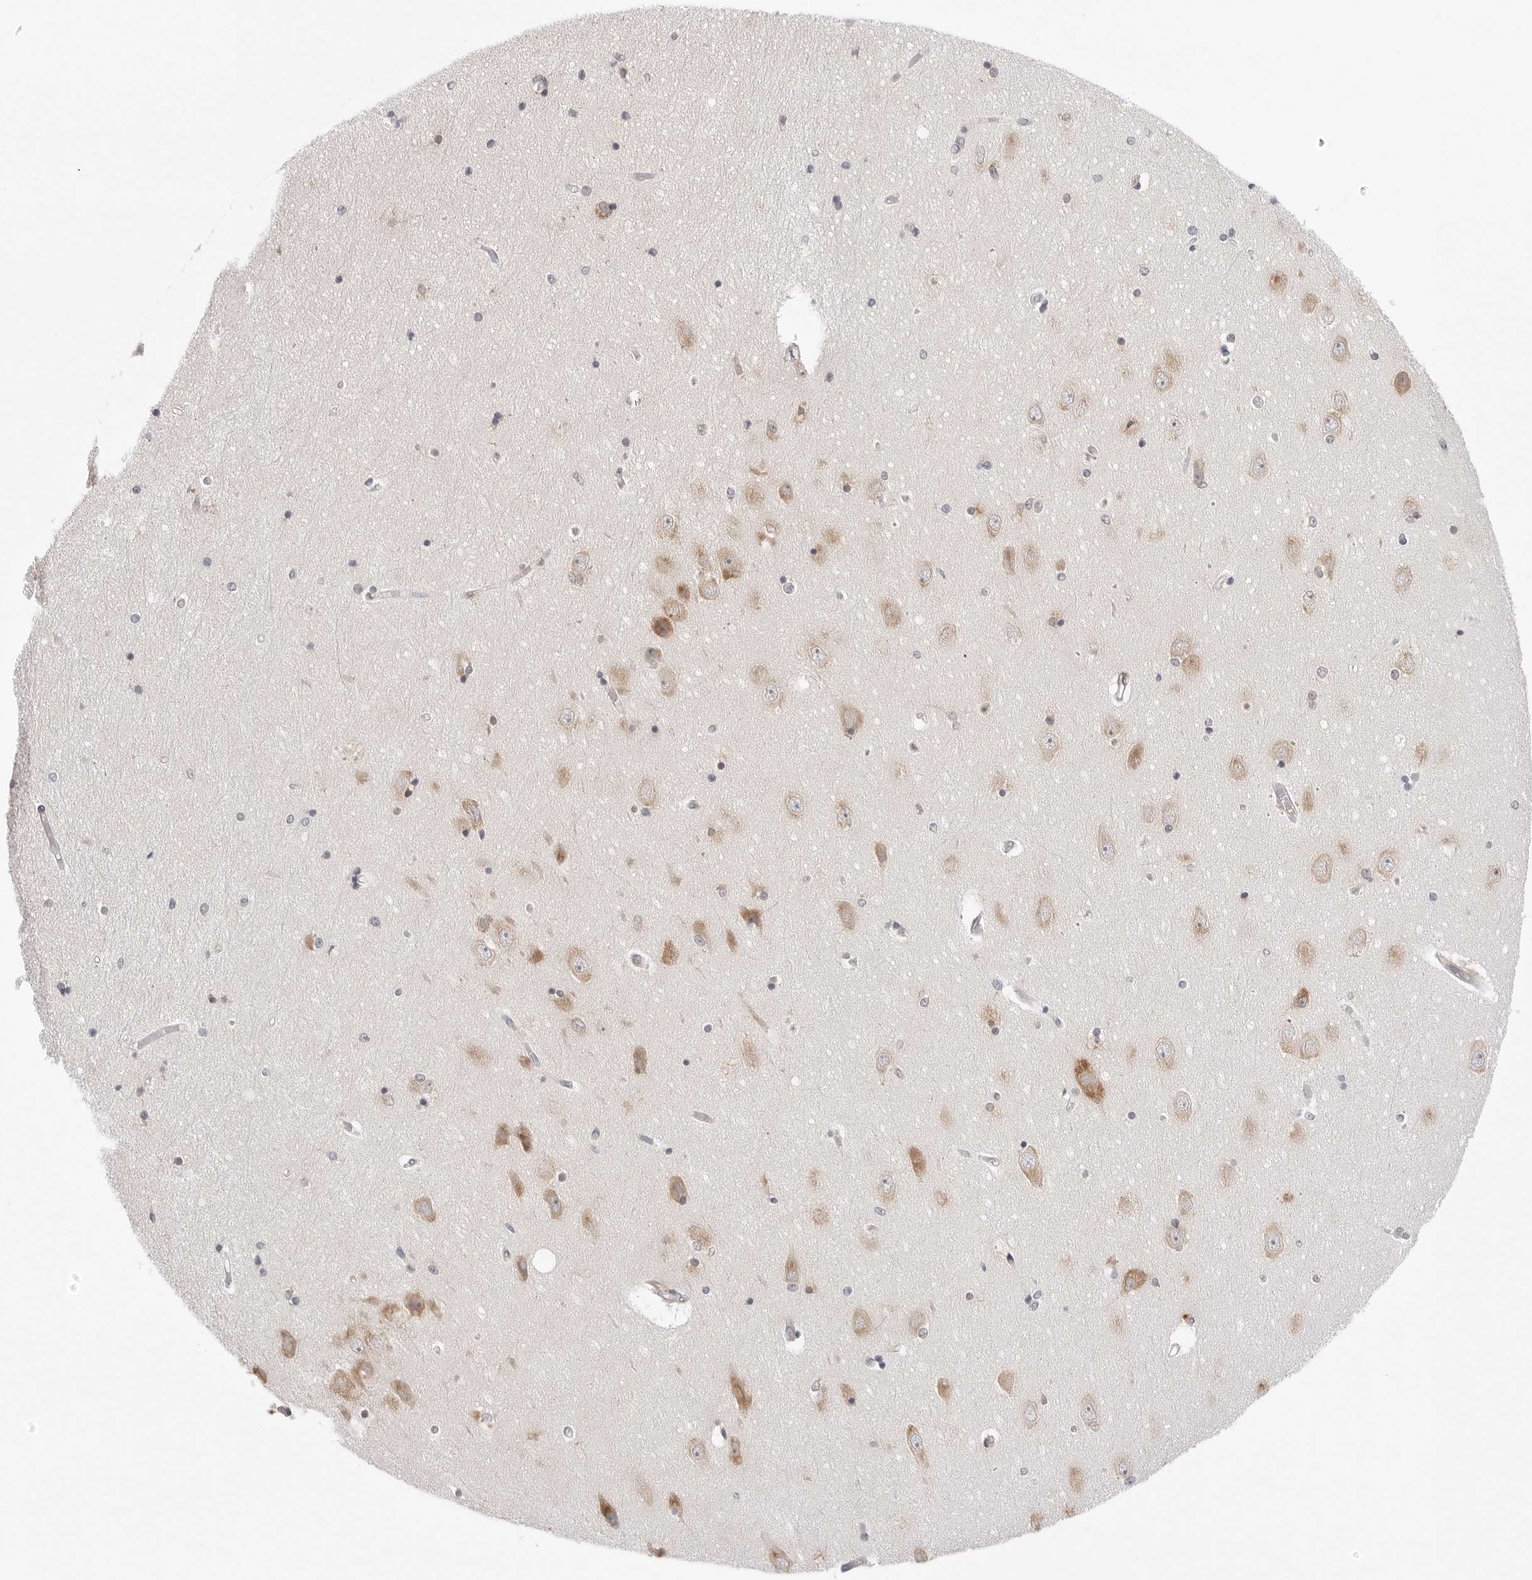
{"staining": {"intensity": "weak", "quantity": "<25%", "location": "cytoplasmic/membranous"}, "tissue": "hippocampus", "cell_type": "Glial cells", "image_type": "normal", "snomed": [{"axis": "morphology", "description": "Normal tissue, NOS"}, {"axis": "topography", "description": "Hippocampus"}], "caption": "This is a histopathology image of immunohistochemistry (IHC) staining of unremarkable hippocampus, which shows no expression in glial cells. (Brightfield microscopy of DAB (3,3'-diaminobenzidine) immunohistochemistry at high magnification).", "gene": "RPN1", "patient": {"sex": "female", "age": 54}}